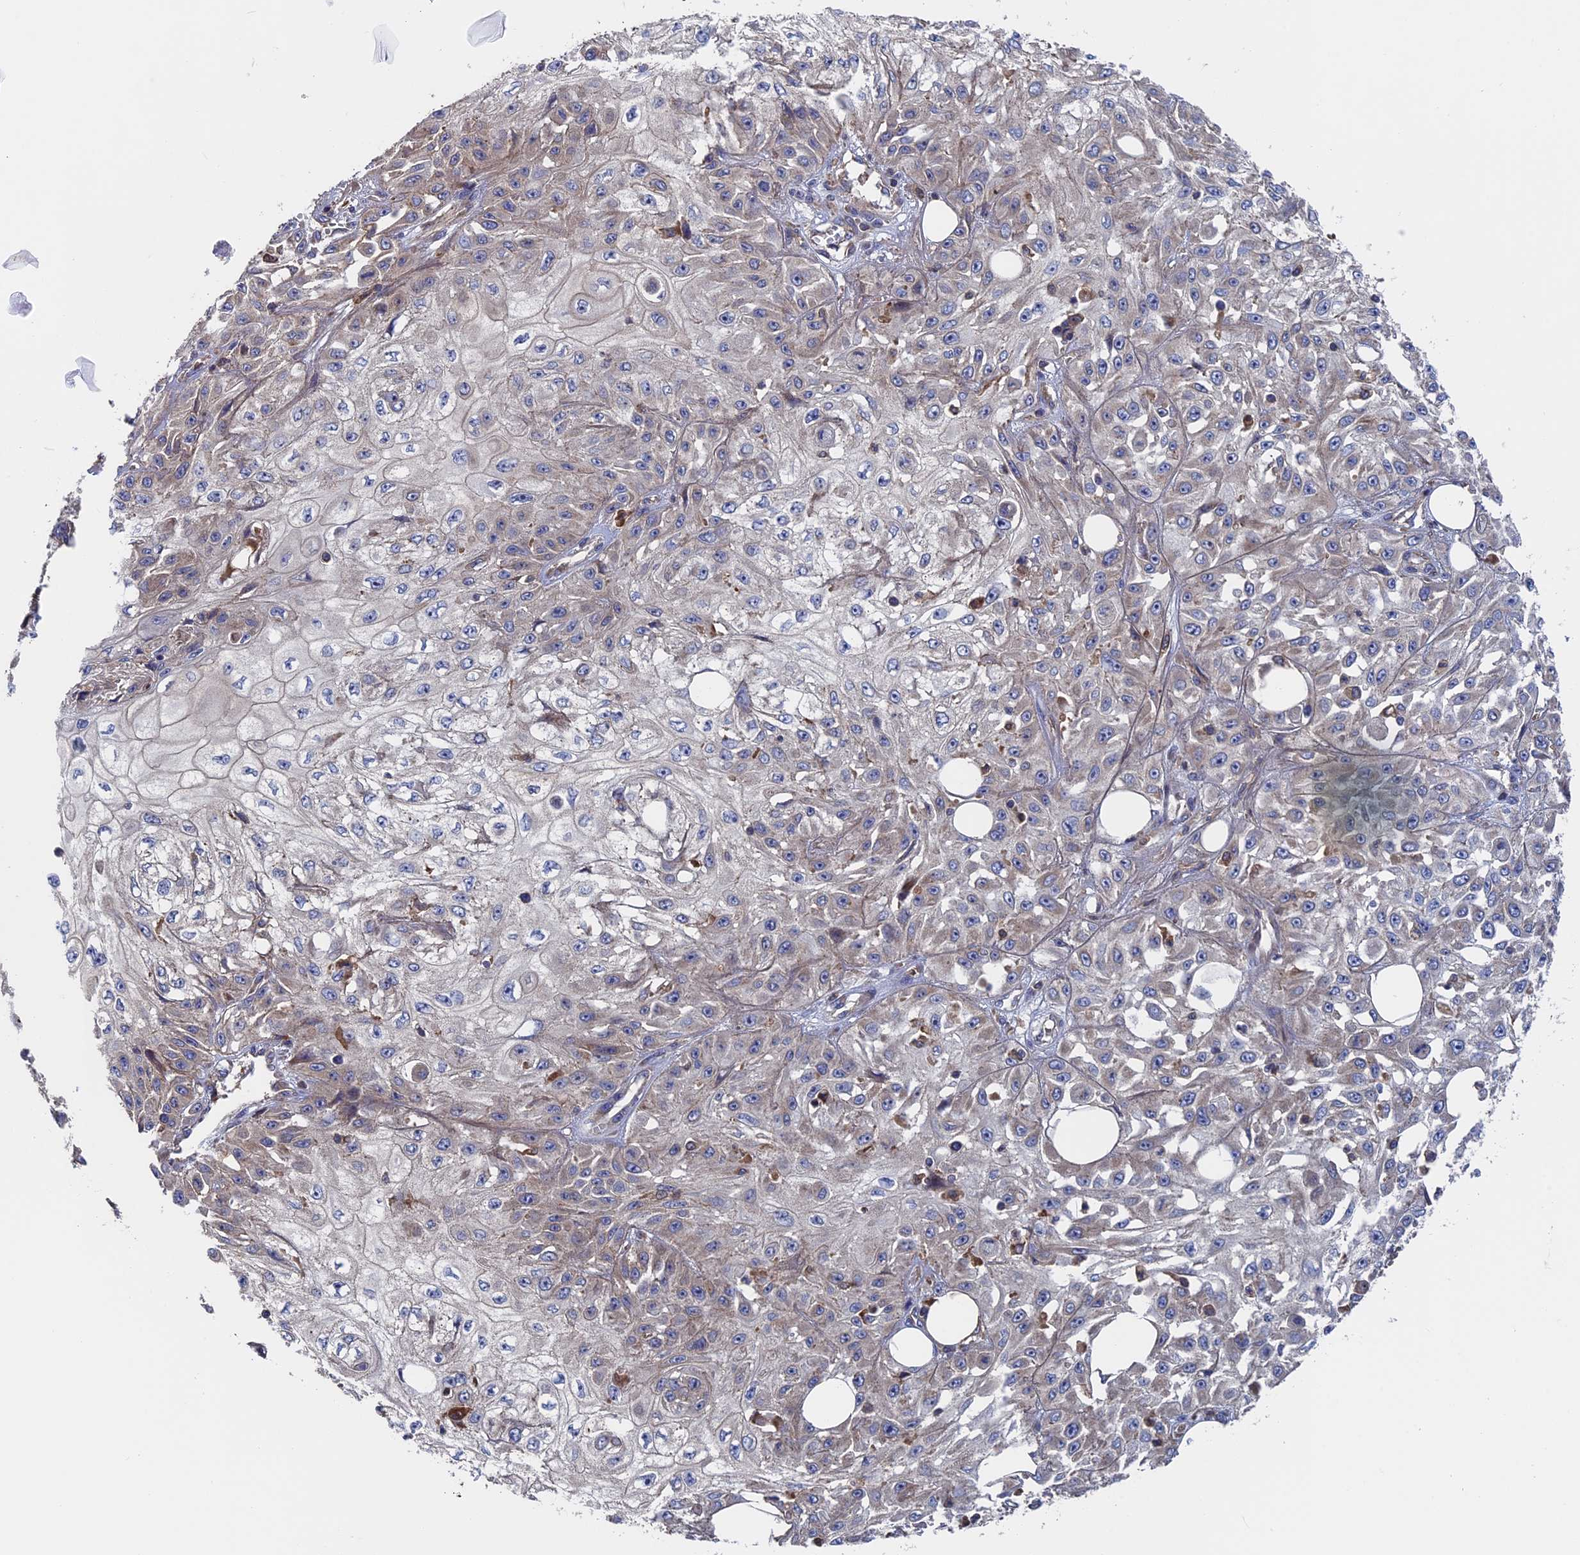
{"staining": {"intensity": "weak", "quantity": "<25%", "location": "cytoplasmic/membranous"}, "tissue": "skin cancer", "cell_type": "Tumor cells", "image_type": "cancer", "snomed": [{"axis": "morphology", "description": "Squamous cell carcinoma, NOS"}, {"axis": "morphology", "description": "Squamous cell carcinoma, metastatic, NOS"}, {"axis": "topography", "description": "Skin"}, {"axis": "topography", "description": "Lymph node"}], "caption": "Skin cancer (metastatic squamous cell carcinoma) stained for a protein using immunohistochemistry (IHC) demonstrates no staining tumor cells.", "gene": "DNAJC3", "patient": {"sex": "male", "age": 75}}